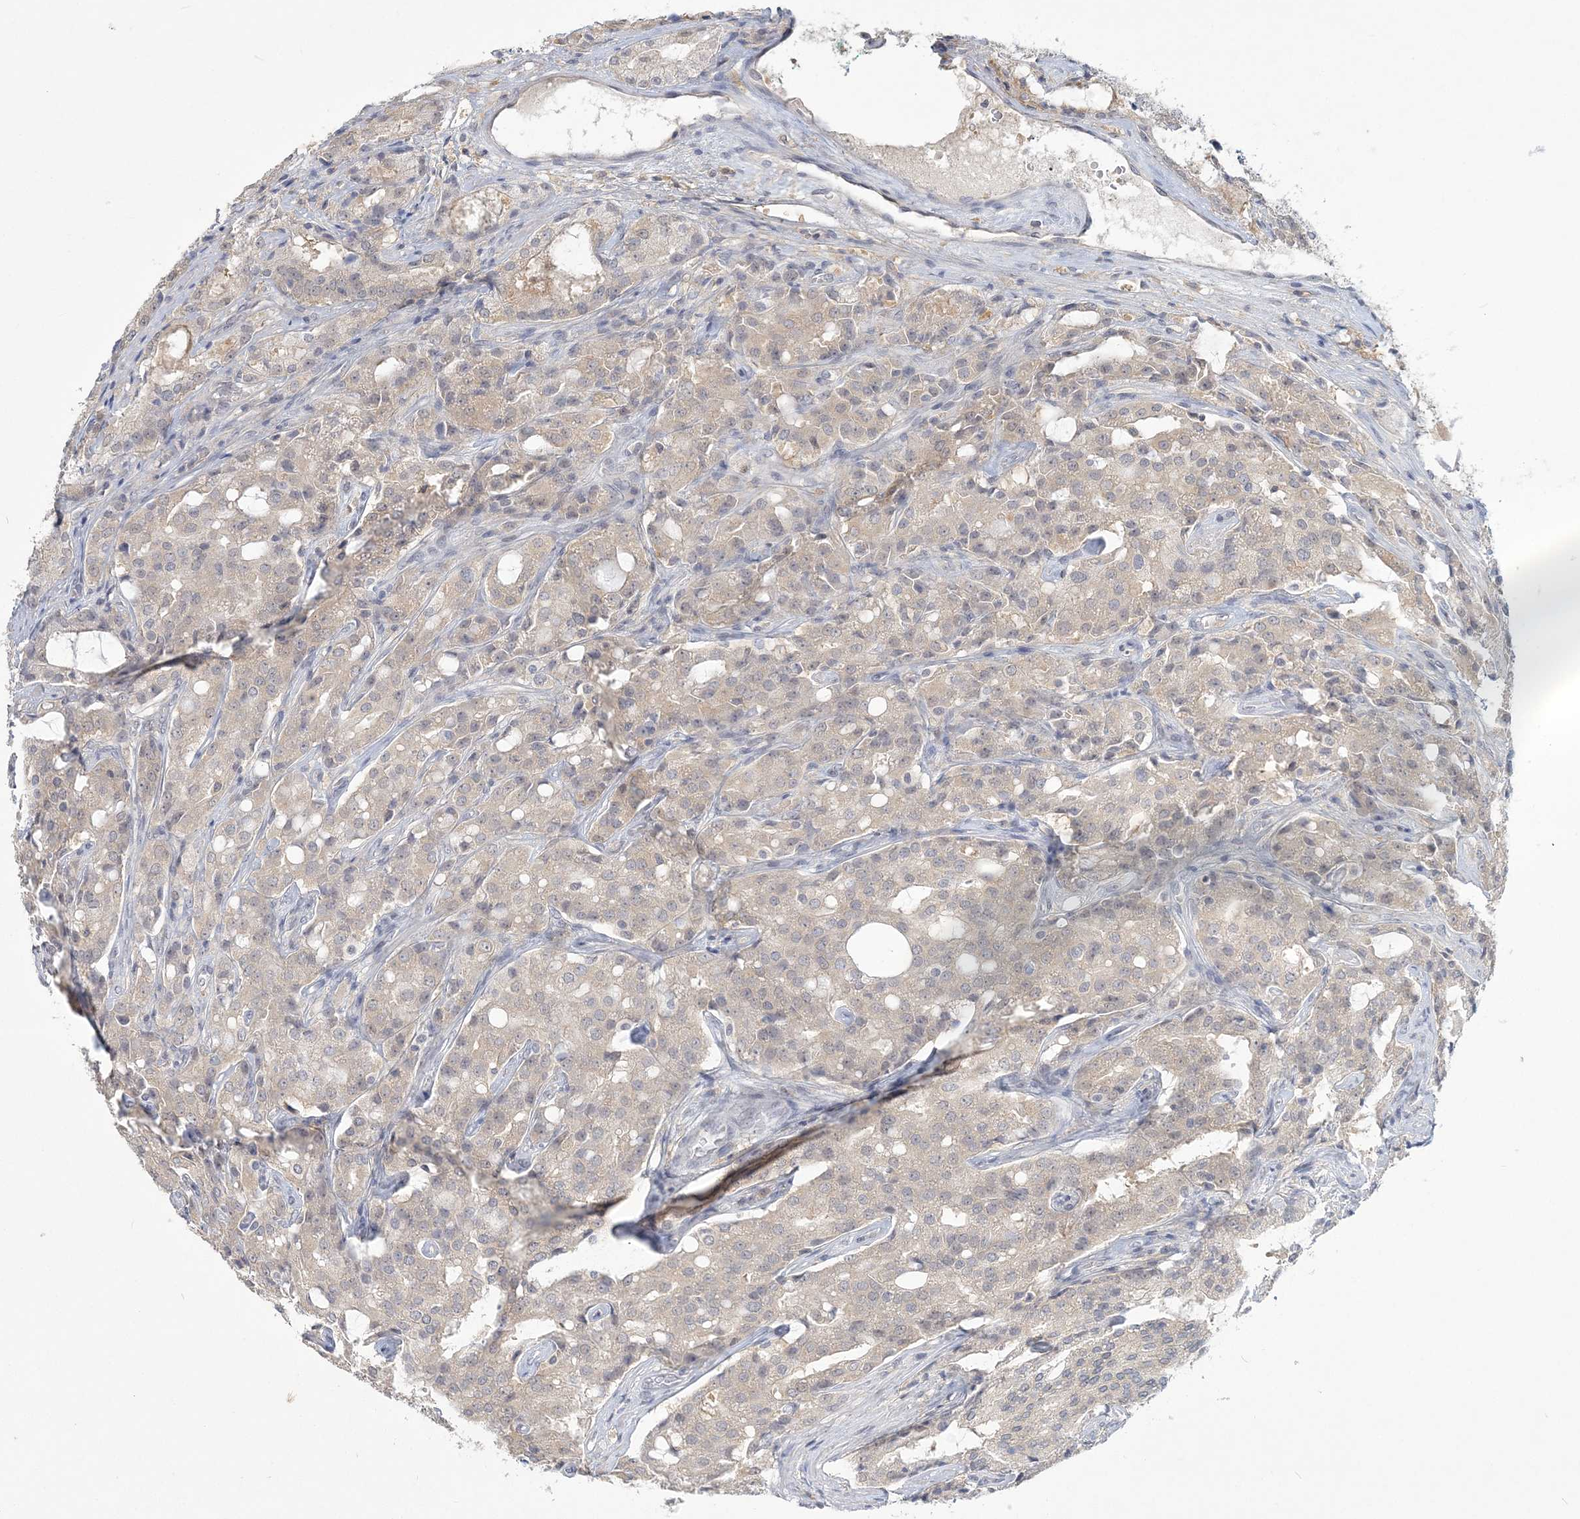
{"staining": {"intensity": "negative", "quantity": "none", "location": "none"}, "tissue": "prostate cancer", "cell_type": "Tumor cells", "image_type": "cancer", "snomed": [{"axis": "morphology", "description": "Adenocarcinoma, High grade"}, {"axis": "topography", "description": "Prostate"}], "caption": "Tumor cells are negative for protein expression in human prostate cancer.", "gene": "ANKS1A", "patient": {"sex": "male", "age": 72}}